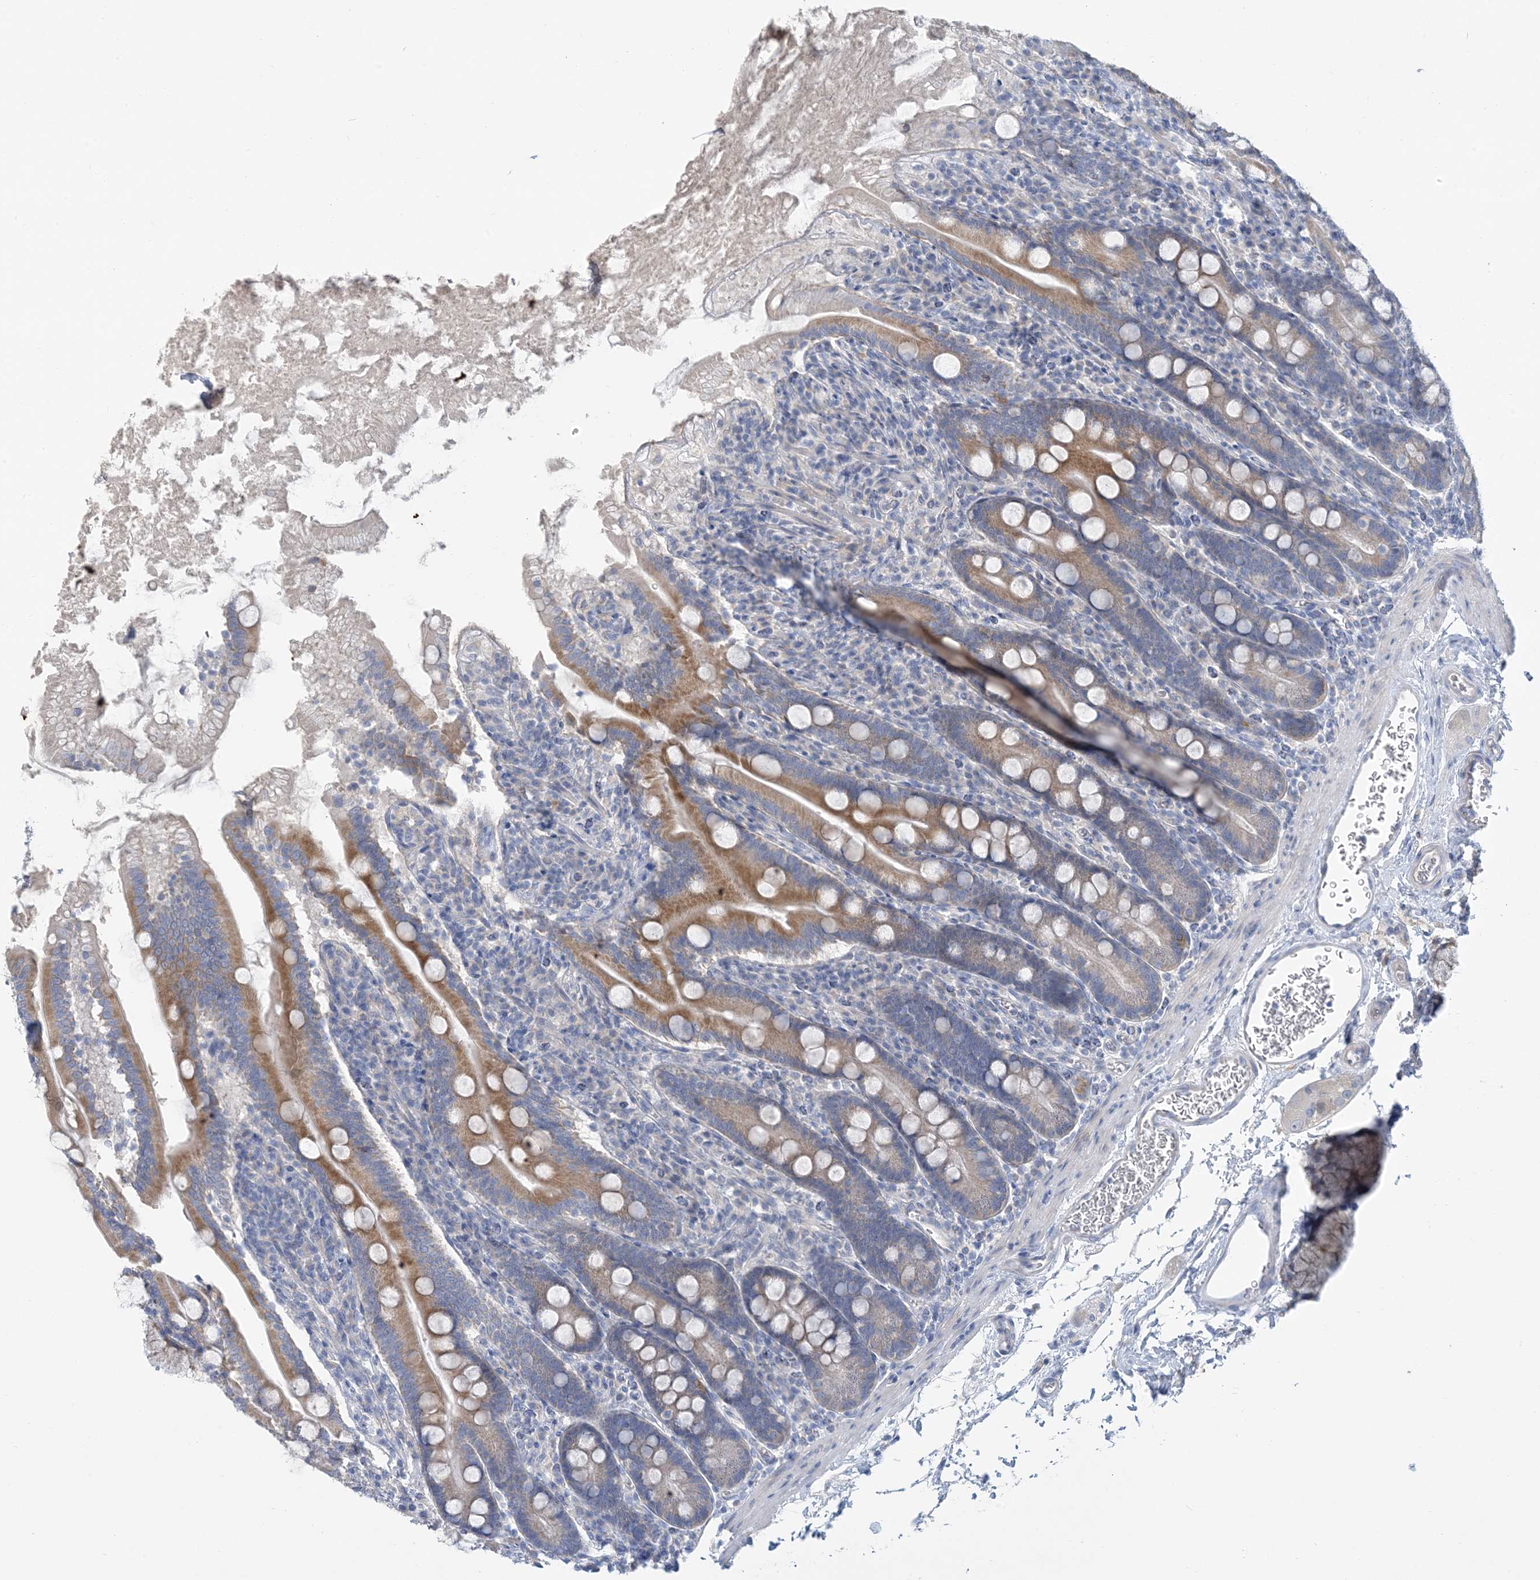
{"staining": {"intensity": "moderate", "quantity": ">75%", "location": "cytoplasmic/membranous"}, "tissue": "duodenum", "cell_type": "Glandular cells", "image_type": "normal", "snomed": [{"axis": "morphology", "description": "Normal tissue, NOS"}, {"axis": "topography", "description": "Duodenum"}], "caption": "Protein staining of normal duodenum demonstrates moderate cytoplasmic/membranous staining in approximately >75% of glandular cells. Nuclei are stained in blue.", "gene": "ZCCHC12", "patient": {"sex": "male", "age": 35}}